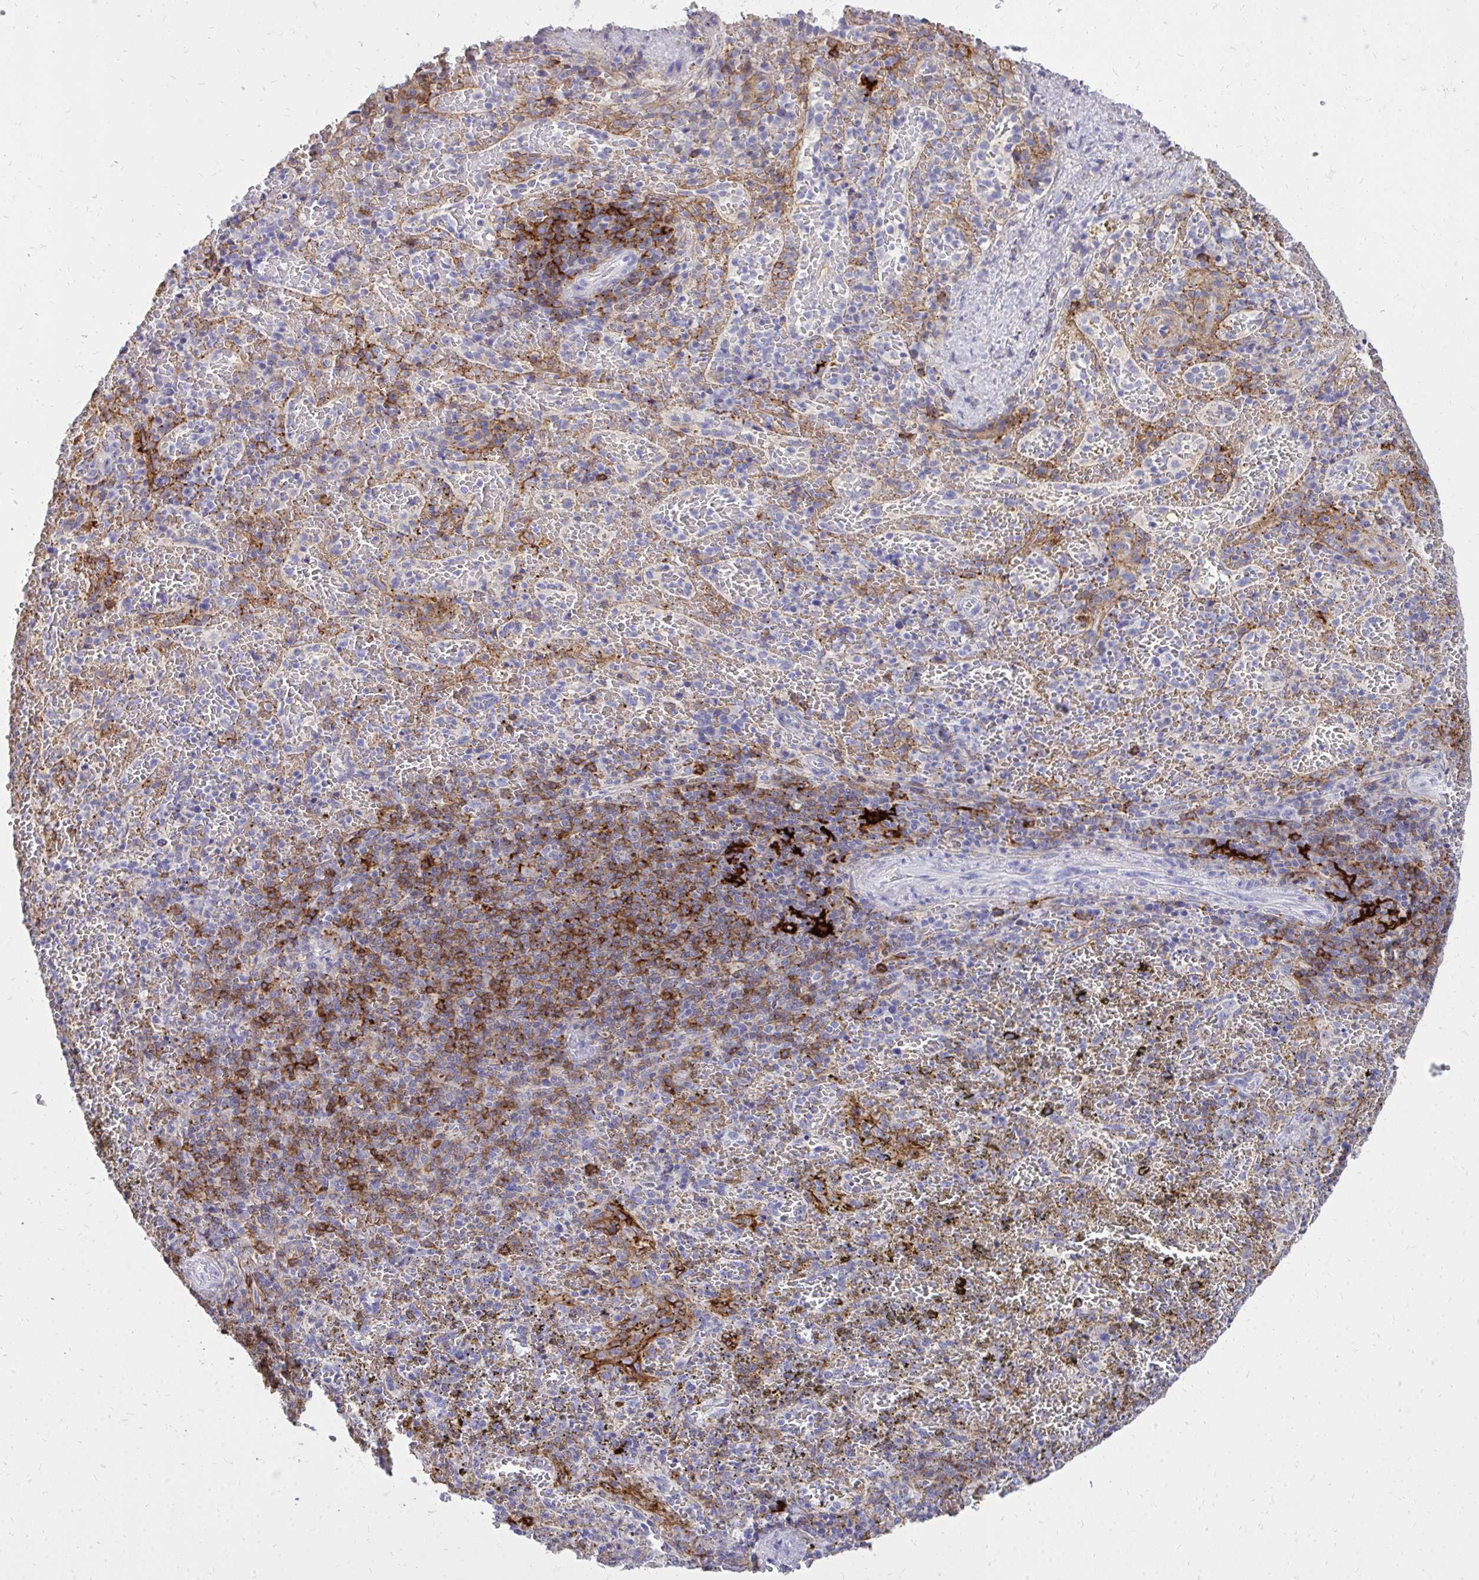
{"staining": {"intensity": "strong", "quantity": "<25%", "location": "cytoplasmic/membranous"}, "tissue": "spleen", "cell_type": "Cells in red pulp", "image_type": "normal", "snomed": [{"axis": "morphology", "description": "Normal tissue, NOS"}, {"axis": "topography", "description": "Spleen"}], "caption": "Immunohistochemistry (IHC) of unremarkable human spleen displays medium levels of strong cytoplasmic/membranous staining in about <25% of cells in red pulp.", "gene": "MARCKSL1", "patient": {"sex": "female", "age": 50}}